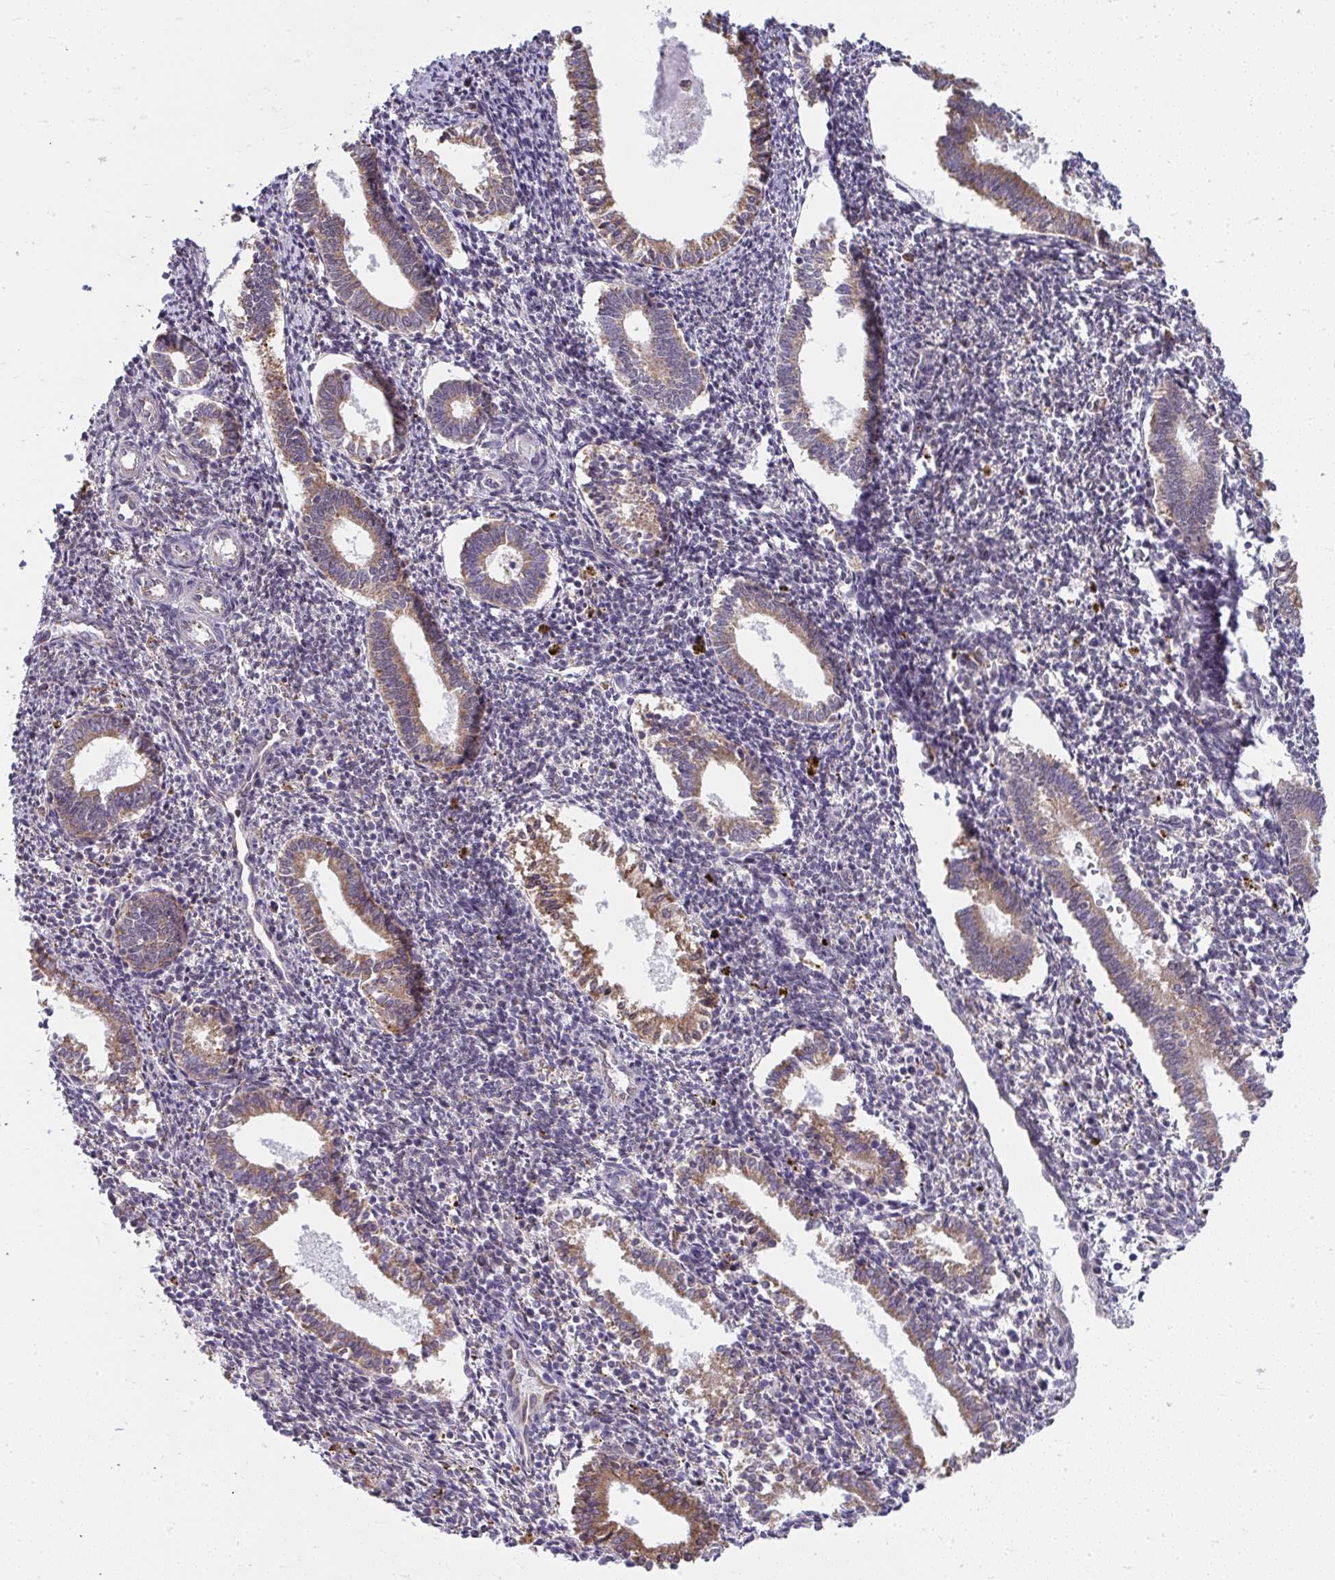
{"staining": {"intensity": "negative", "quantity": "none", "location": "none"}, "tissue": "endometrium", "cell_type": "Cells in endometrial stroma", "image_type": "normal", "snomed": [{"axis": "morphology", "description": "Normal tissue, NOS"}, {"axis": "topography", "description": "Endometrium"}], "caption": "Photomicrograph shows no significant protein staining in cells in endometrial stroma of normal endometrium.", "gene": "NMNAT1", "patient": {"sex": "female", "age": 41}}